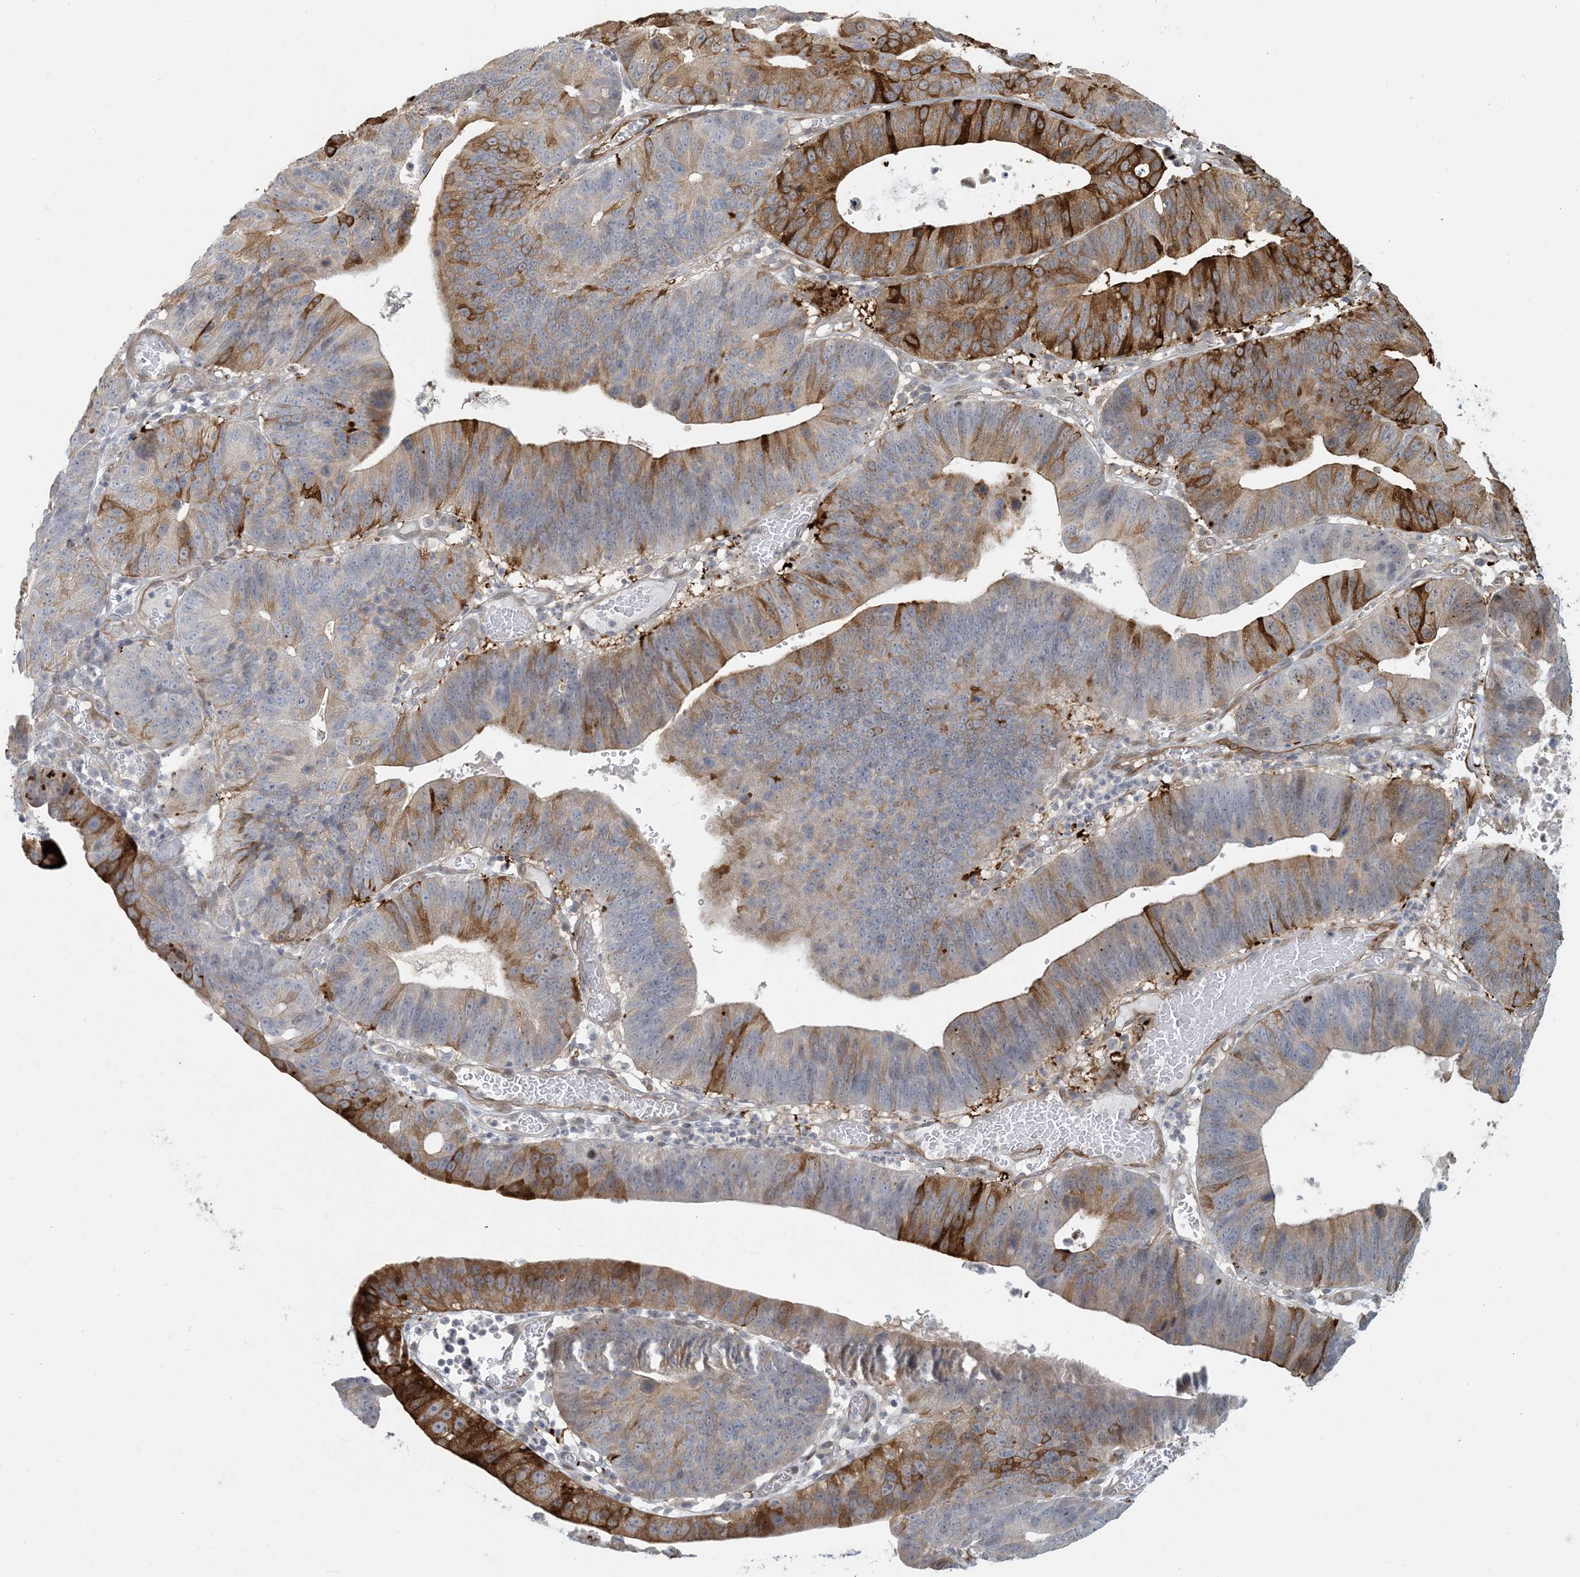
{"staining": {"intensity": "strong", "quantity": "25%-75%", "location": "cytoplasmic/membranous"}, "tissue": "stomach cancer", "cell_type": "Tumor cells", "image_type": "cancer", "snomed": [{"axis": "morphology", "description": "Adenocarcinoma, NOS"}, {"axis": "topography", "description": "Stomach"}], "caption": "The image shows a brown stain indicating the presence of a protein in the cytoplasmic/membranous of tumor cells in adenocarcinoma (stomach). (DAB (3,3'-diaminobenzidine) = brown stain, brightfield microscopy at high magnification).", "gene": "BCORL1", "patient": {"sex": "male", "age": 59}}